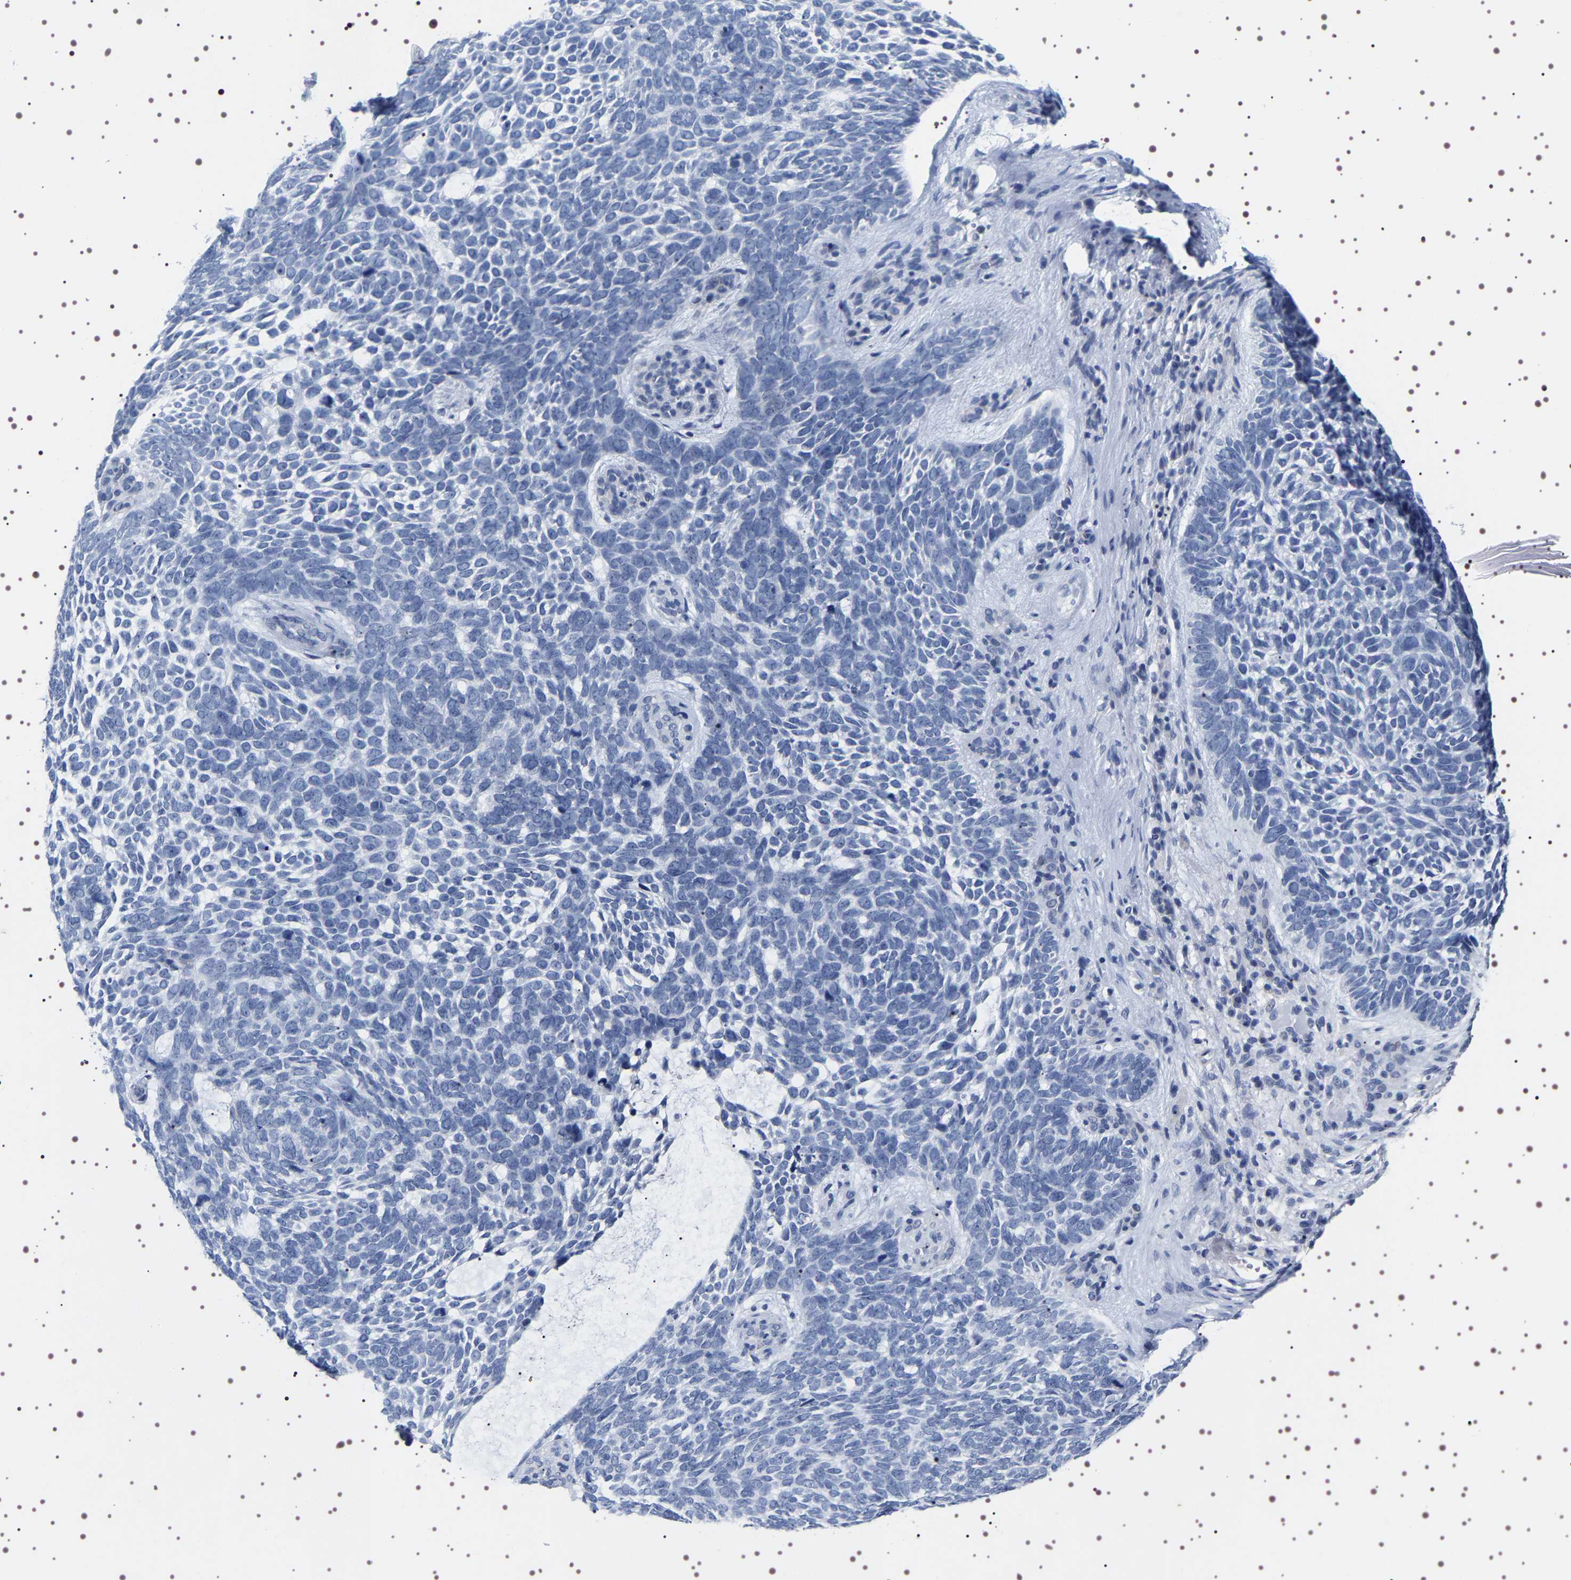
{"staining": {"intensity": "negative", "quantity": "none", "location": "none"}, "tissue": "skin cancer", "cell_type": "Tumor cells", "image_type": "cancer", "snomed": [{"axis": "morphology", "description": "Basal cell carcinoma"}, {"axis": "topography", "description": "Skin"}, {"axis": "topography", "description": "Skin of head"}], "caption": "A histopathology image of human skin cancer (basal cell carcinoma) is negative for staining in tumor cells.", "gene": "UBQLN3", "patient": {"sex": "female", "age": 85}}